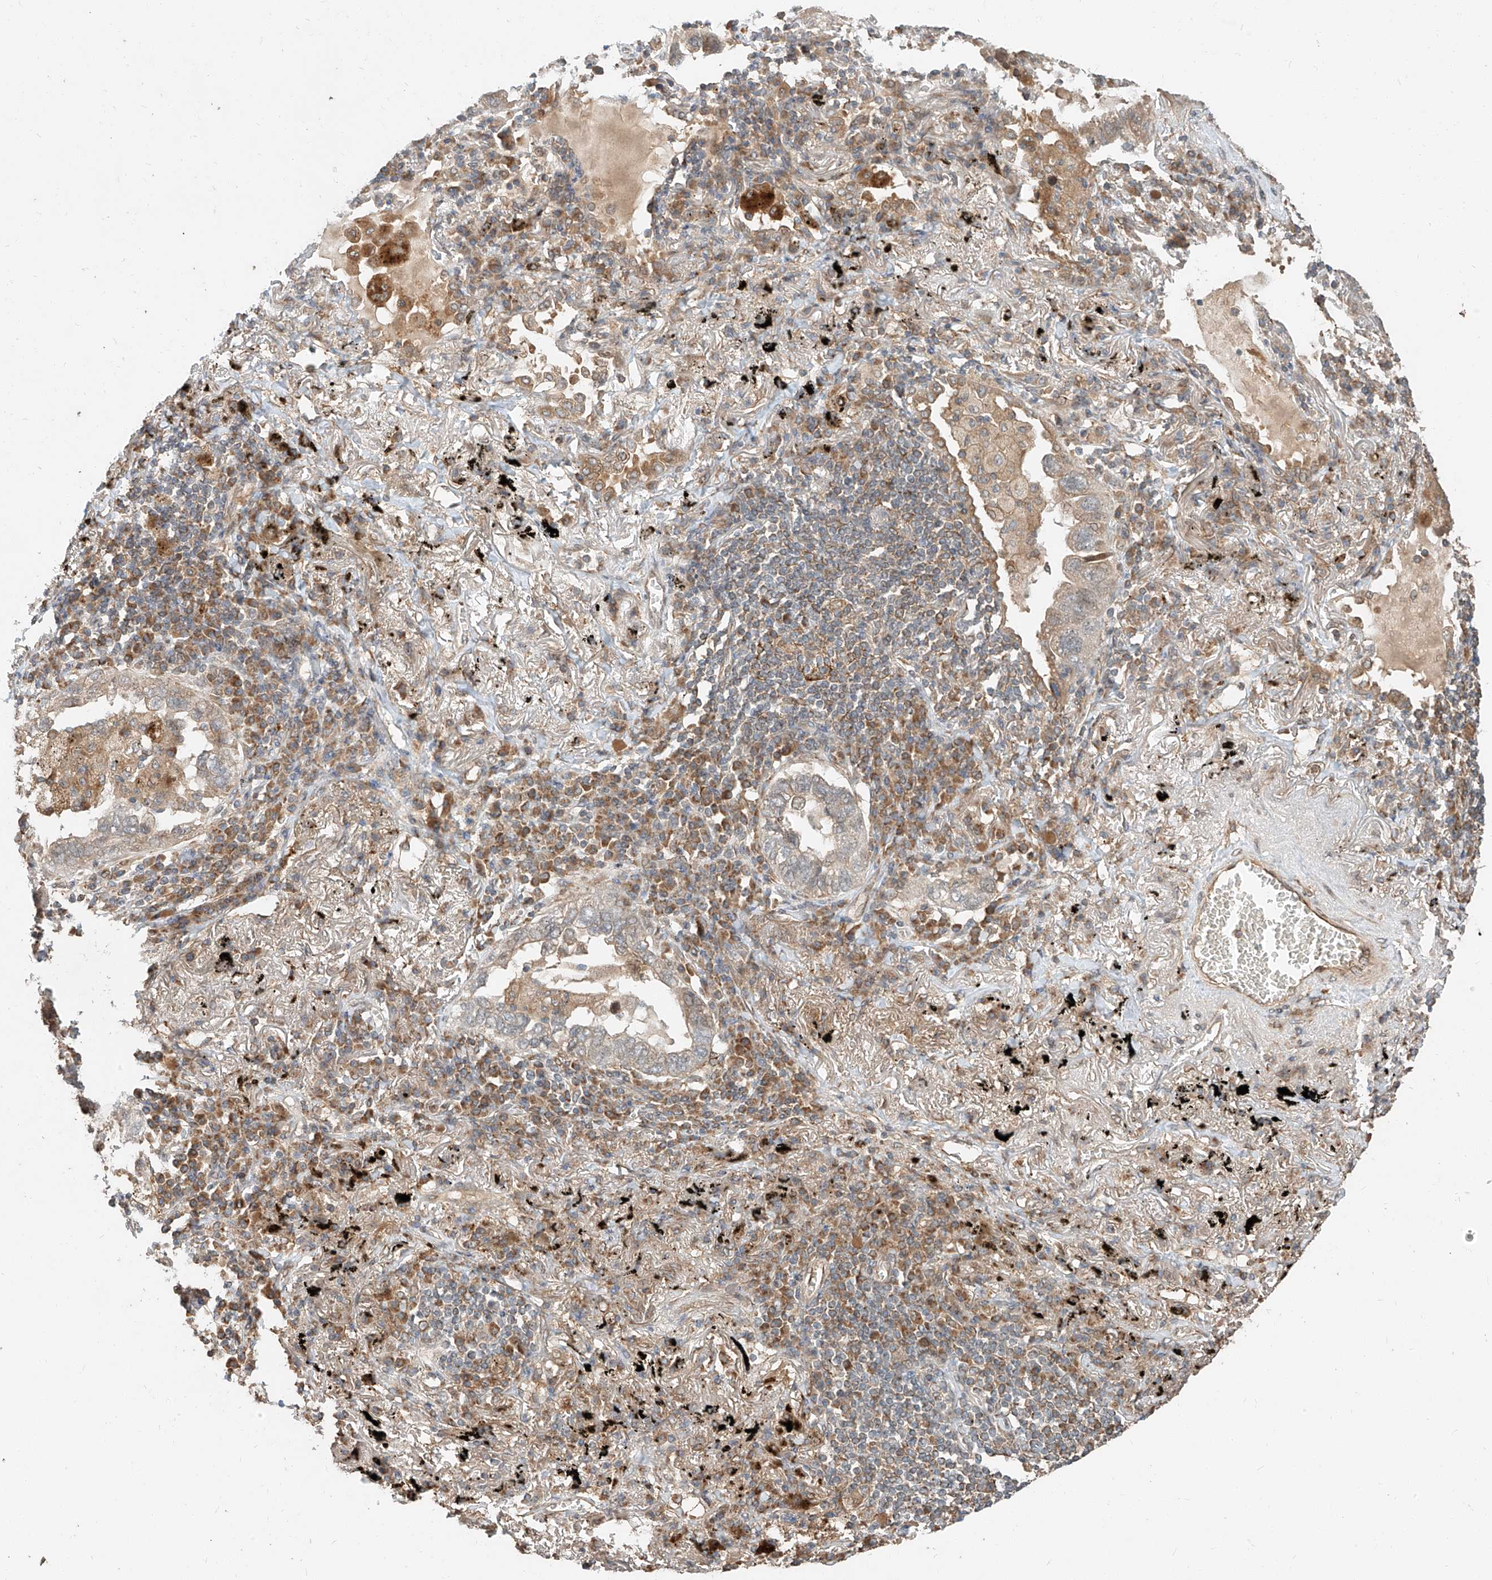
{"staining": {"intensity": "weak", "quantity": "<25%", "location": "cytoplasmic/membranous"}, "tissue": "lung cancer", "cell_type": "Tumor cells", "image_type": "cancer", "snomed": [{"axis": "morphology", "description": "Adenocarcinoma, NOS"}, {"axis": "topography", "description": "Lung"}], "caption": "There is no significant staining in tumor cells of adenocarcinoma (lung).", "gene": "STX19", "patient": {"sex": "male", "age": 65}}